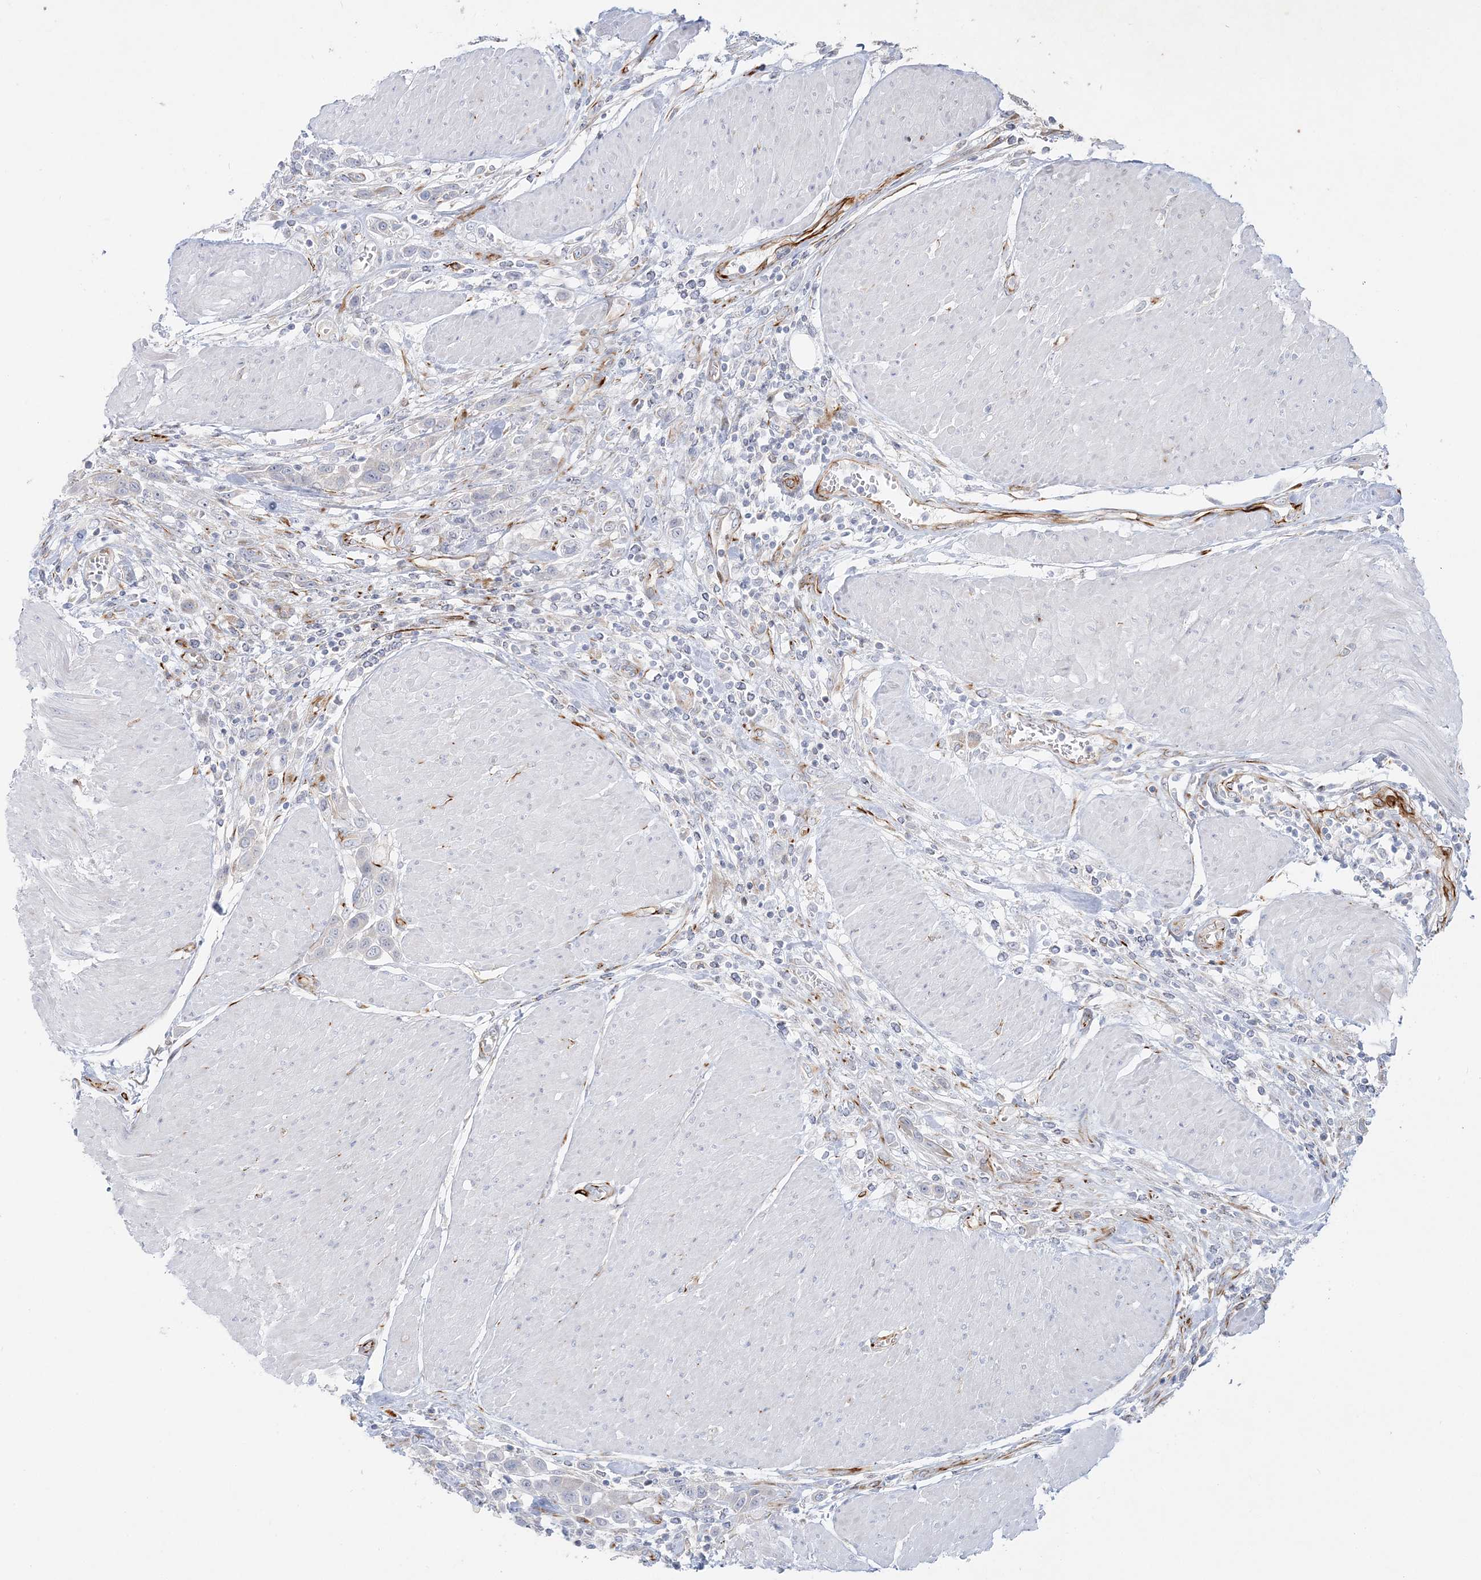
{"staining": {"intensity": "negative", "quantity": "none", "location": "none"}, "tissue": "urothelial cancer", "cell_type": "Tumor cells", "image_type": "cancer", "snomed": [{"axis": "morphology", "description": "Urothelial carcinoma, High grade"}, {"axis": "topography", "description": "Urinary bladder"}], "caption": "The image exhibits no staining of tumor cells in urothelial cancer.", "gene": "PPIL6", "patient": {"sex": "male", "age": 50}}